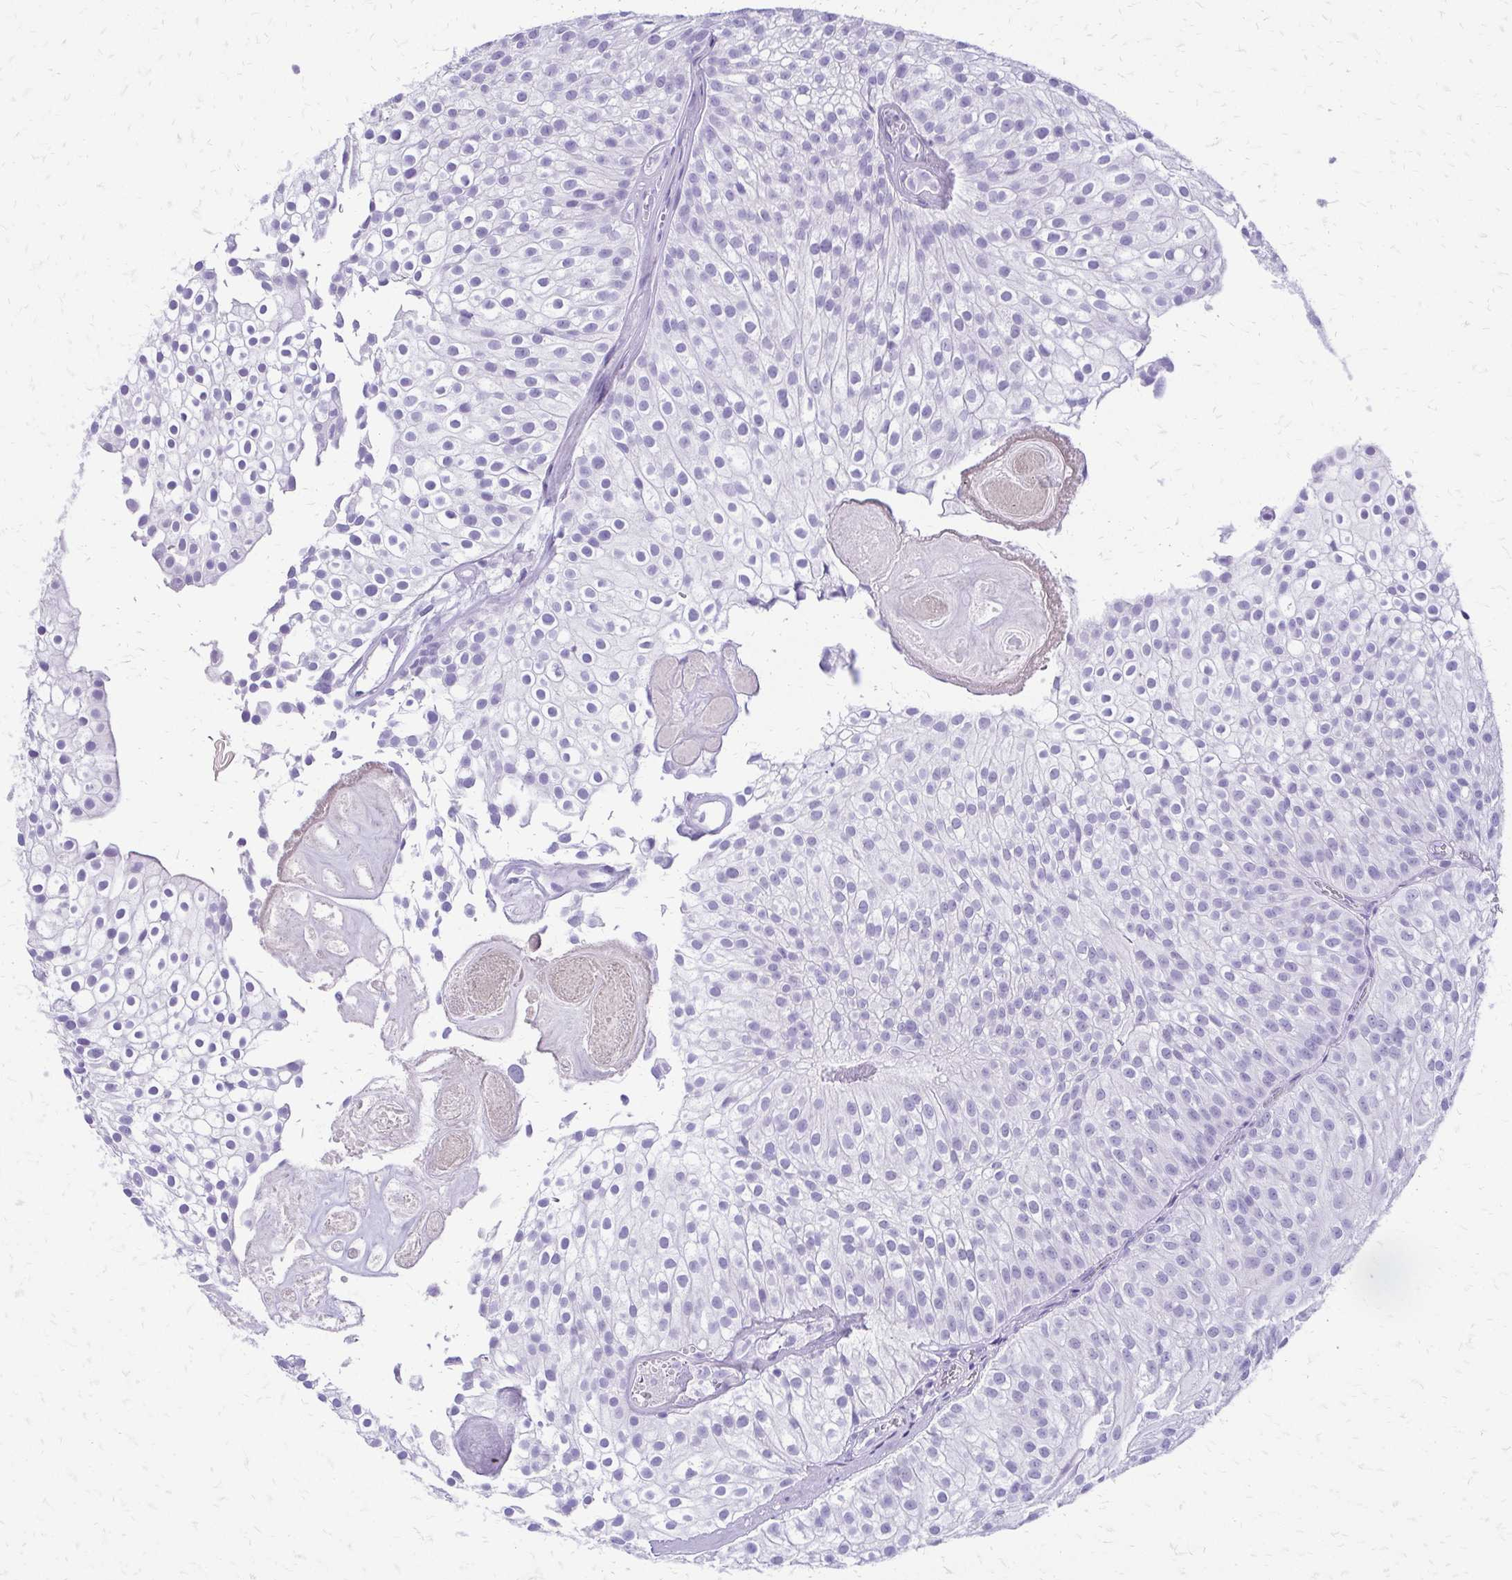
{"staining": {"intensity": "negative", "quantity": "none", "location": "none"}, "tissue": "urothelial cancer", "cell_type": "Tumor cells", "image_type": "cancer", "snomed": [{"axis": "morphology", "description": "Urothelial carcinoma, Low grade"}, {"axis": "topography", "description": "Urinary bladder"}], "caption": "Immunohistochemistry micrograph of human urothelial cancer stained for a protein (brown), which demonstrates no staining in tumor cells. The staining is performed using DAB brown chromogen with nuclei counter-stained in using hematoxylin.", "gene": "SLC32A1", "patient": {"sex": "male", "age": 70}}